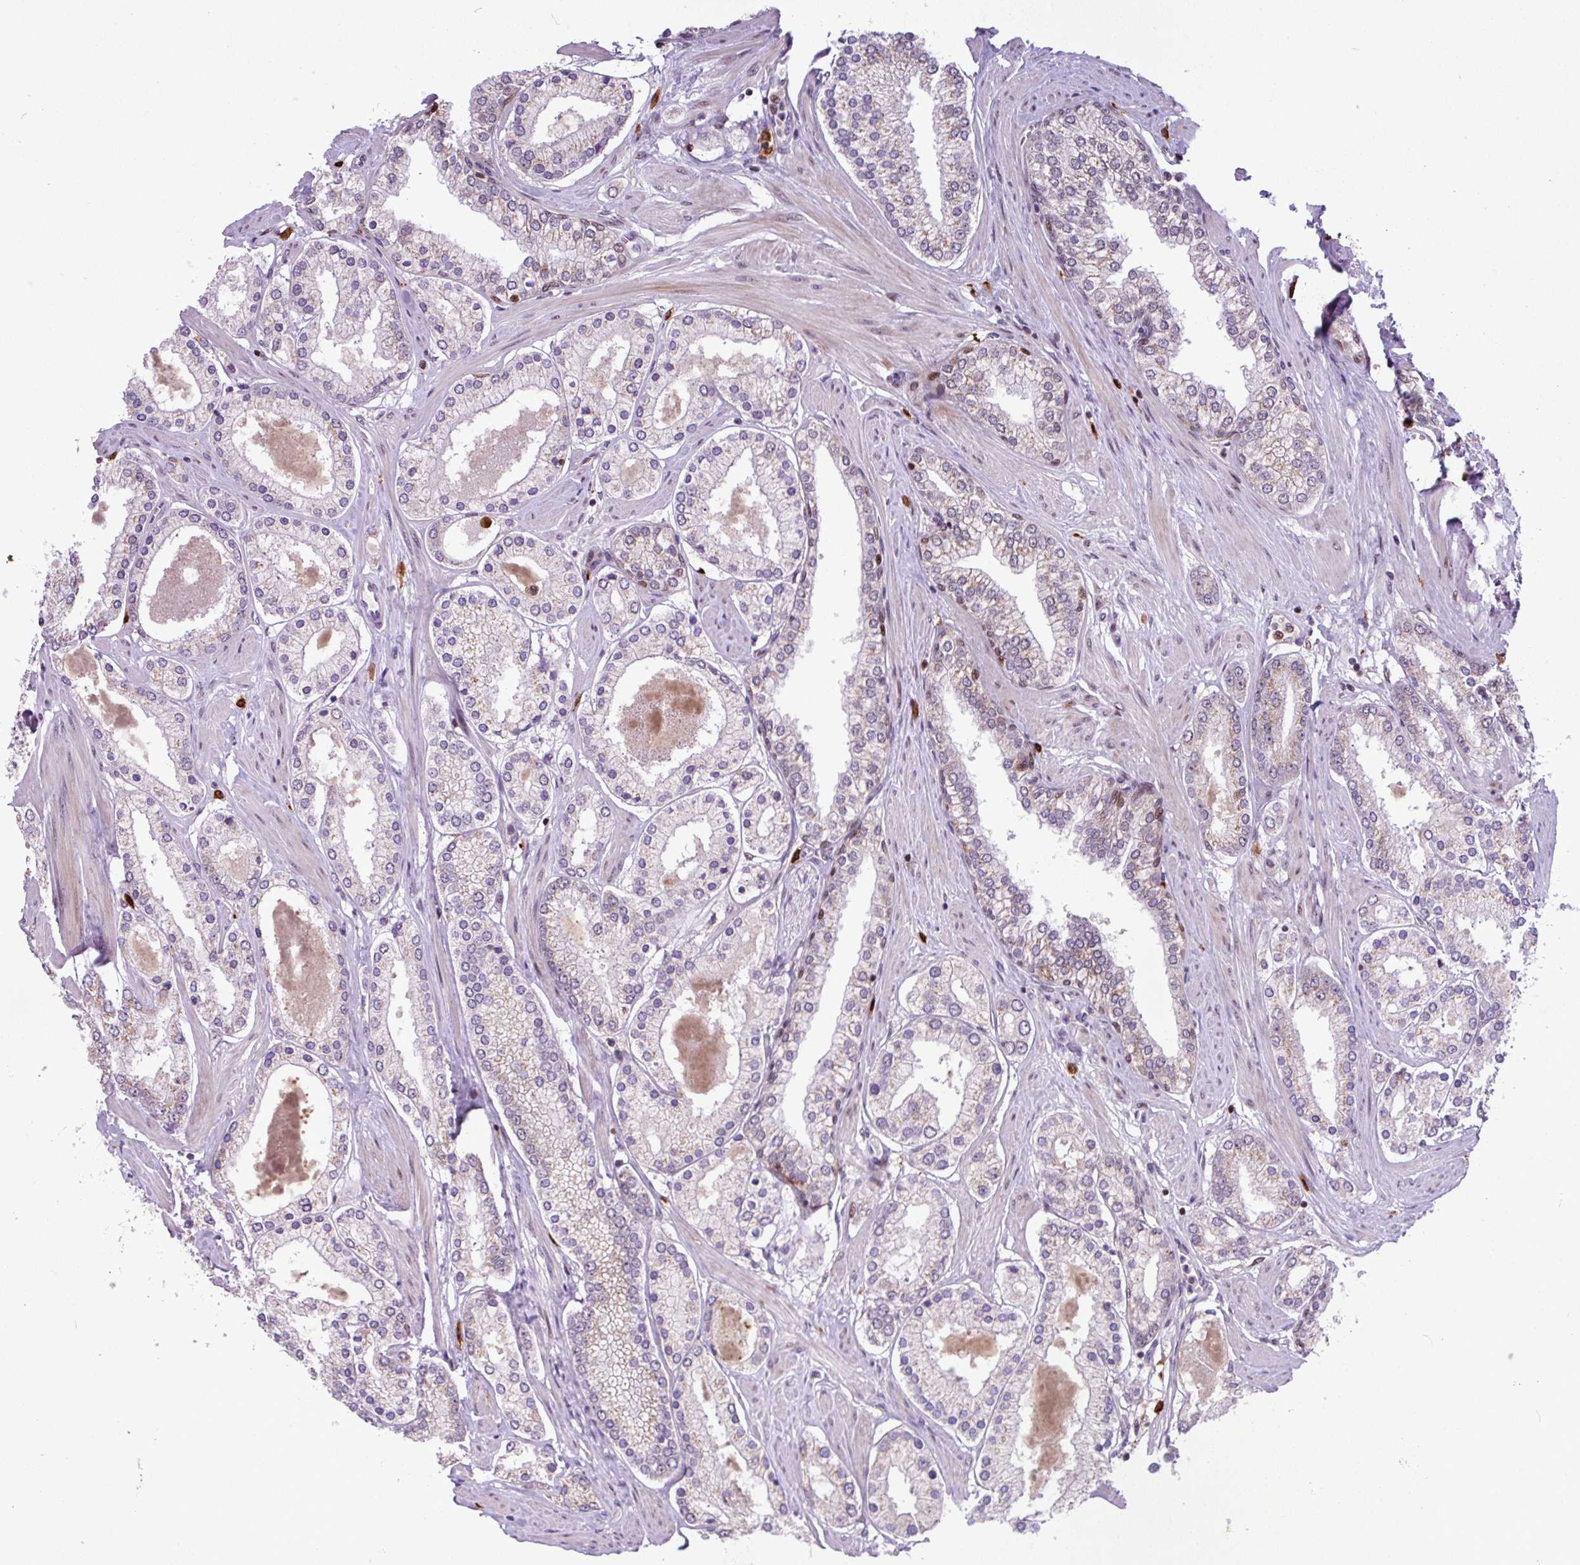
{"staining": {"intensity": "weak", "quantity": "<25%", "location": "cytoplasmic/membranous"}, "tissue": "prostate cancer", "cell_type": "Tumor cells", "image_type": "cancer", "snomed": [{"axis": "morphology", "description": "Adenocarcinoma, Low grade"}, {"axis": "topography", "description": "Prostate"}], "caption": "Tumor cells are negative for brown protein staining in prostate cancer (adenocarcinoma (low-grade)).", "gene": "BRD3", "patient": {"sex": "male", "age": 42}}